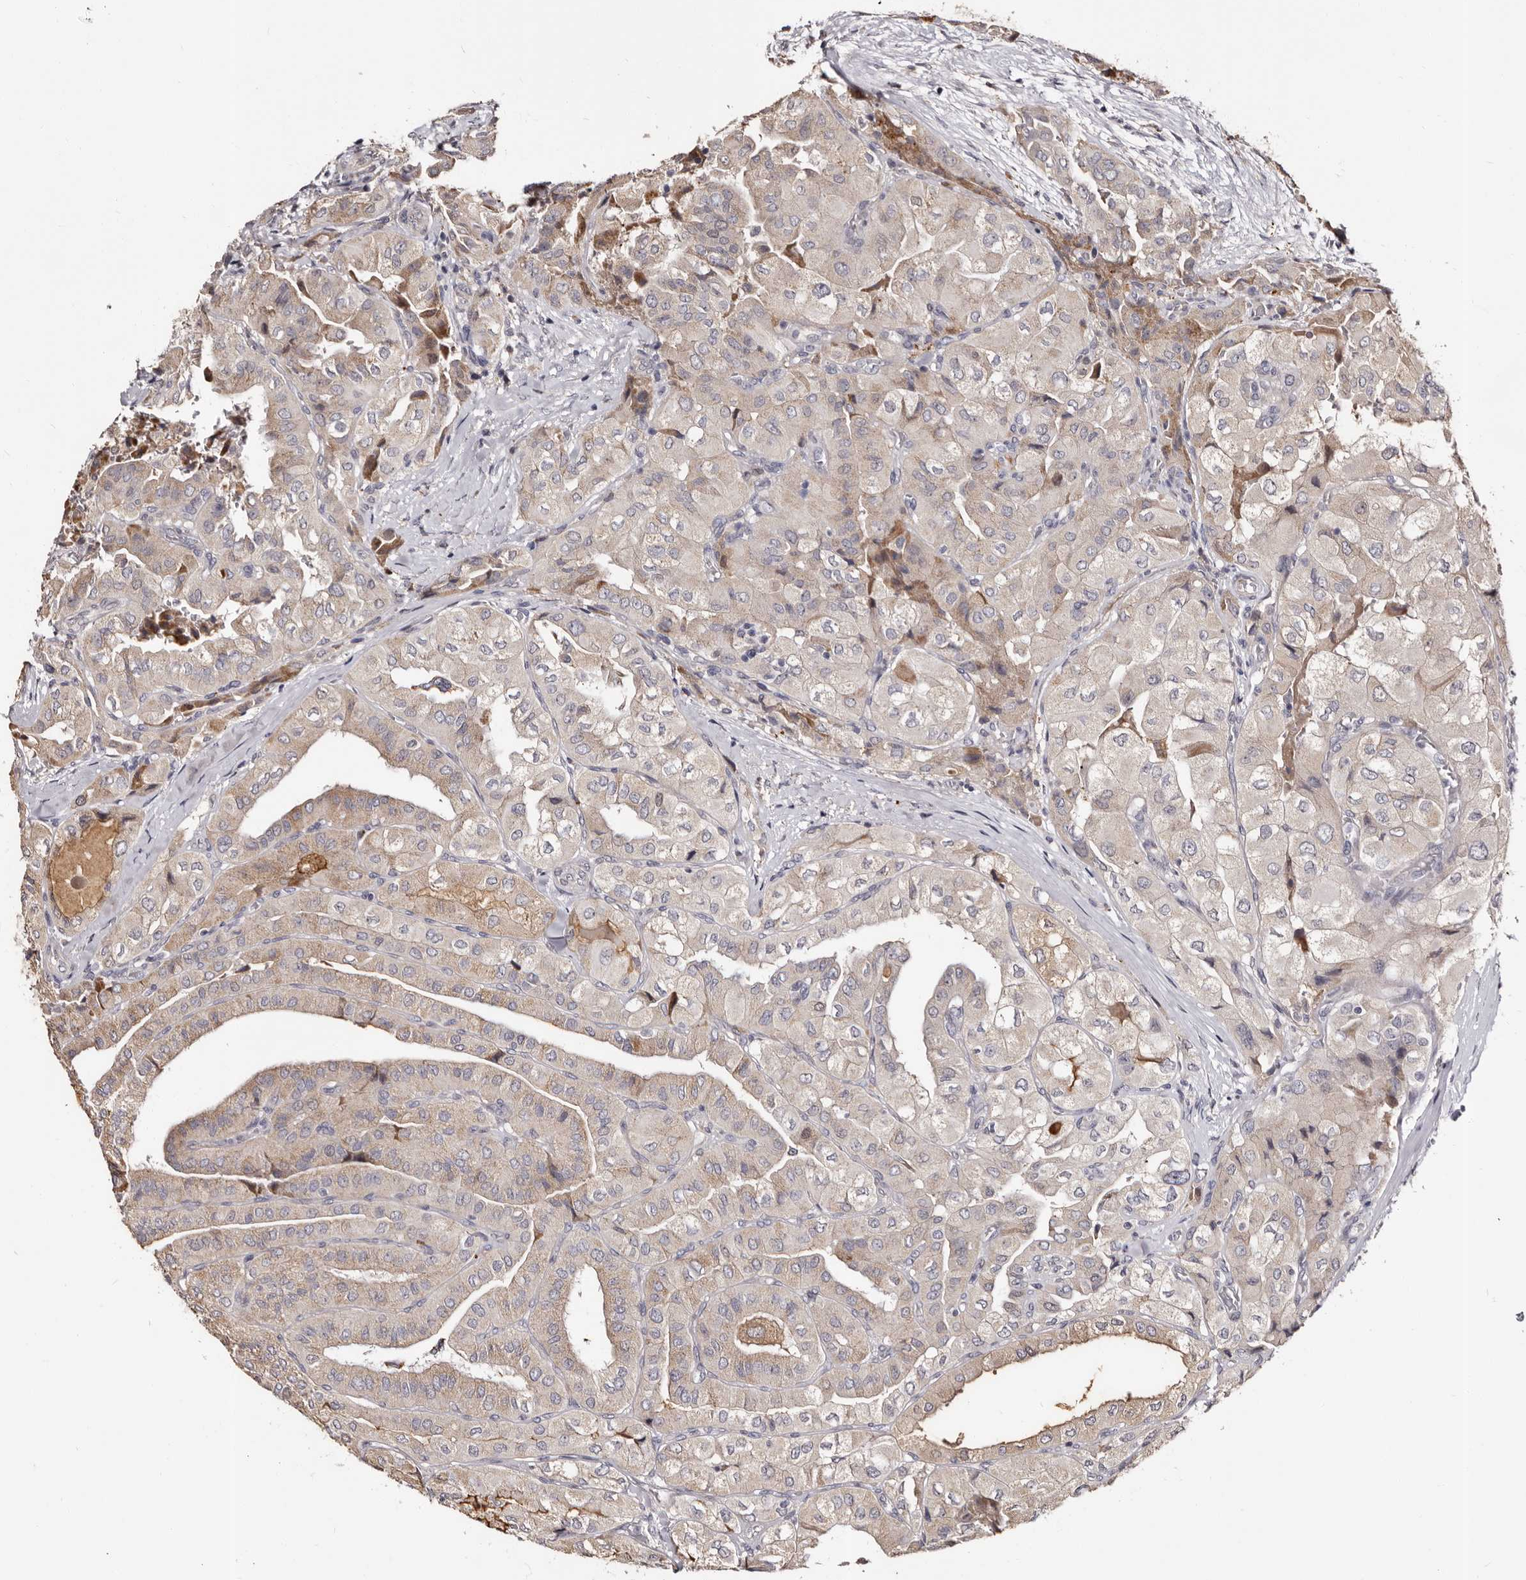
{"staining": {"intensity": "moderate", "quantity": "<25%", "location": "cytoplasmic/membranous"}, "tissue": "thyroid cancer", "cell_type": "Tumor cells", "image_type": "cancer", "snomed": [{"axis": "morphology", "description": "Papillary adenocarcinoma, NOS"}, {"axis": "topography", "description": "Thyroid gland"}], "caption": "A brown stain highlights moderate cytoplasmic/membranous staining of a protein in human thyroid cancer (papillary adenocarcinoma) tumor cells.", "gene": "PTAFR", "patient": {"sex": "female", "age": 59}}